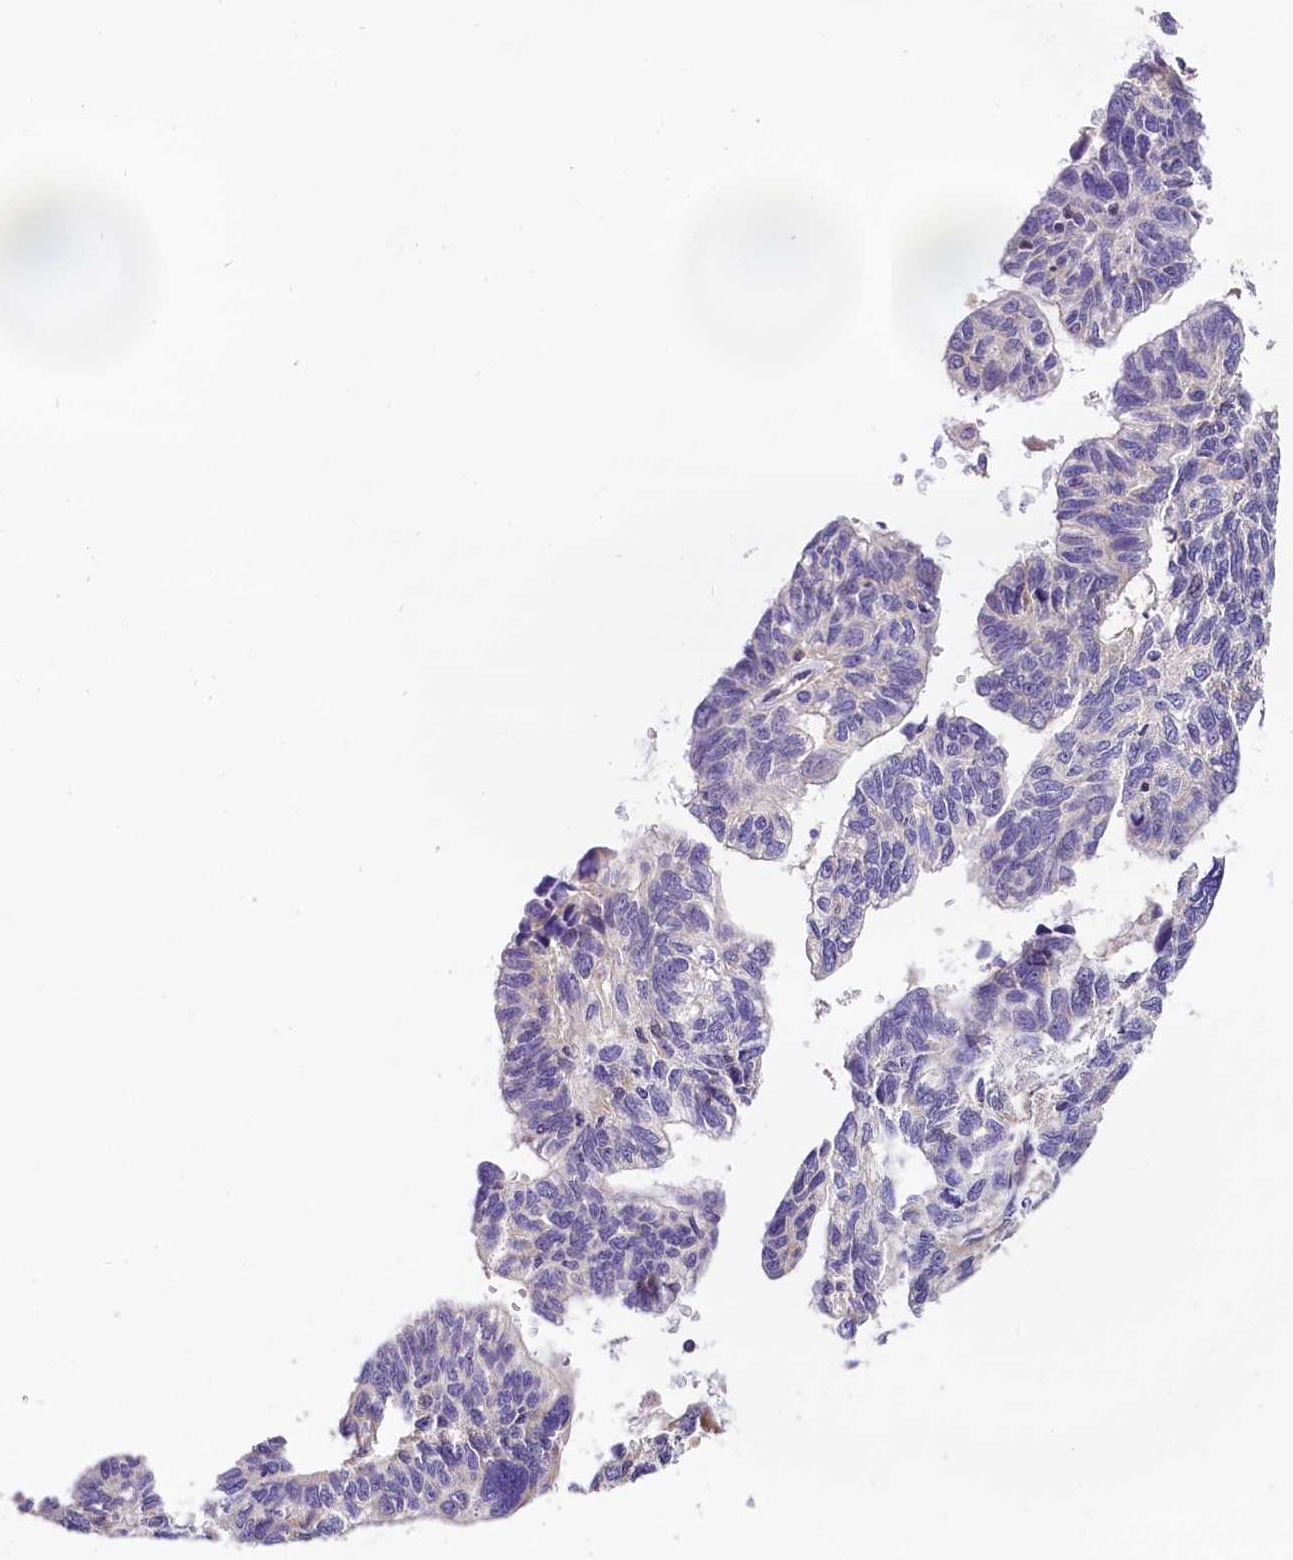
{"staining": {"intensity": "weak", "quantity": "<25%", "location": "cytoplasmic/membranous"}, "tissue": "ovarian cancer", "cell_type": "Tumor cells", "image_type": "cancer", "snomed": [{"axis": "morphology", "description": "Cystadenocarcinoma, serous, NOS"}, {"axis": "topography", "description": "Ovary"}], "caption": "Immunohistochemical staining of human serous cystadenocarcinoma (ovarian) displays no significant expression in tumor cells.", "gene": "ACAA2", "patient": {"sex": "female", "age": 79}}